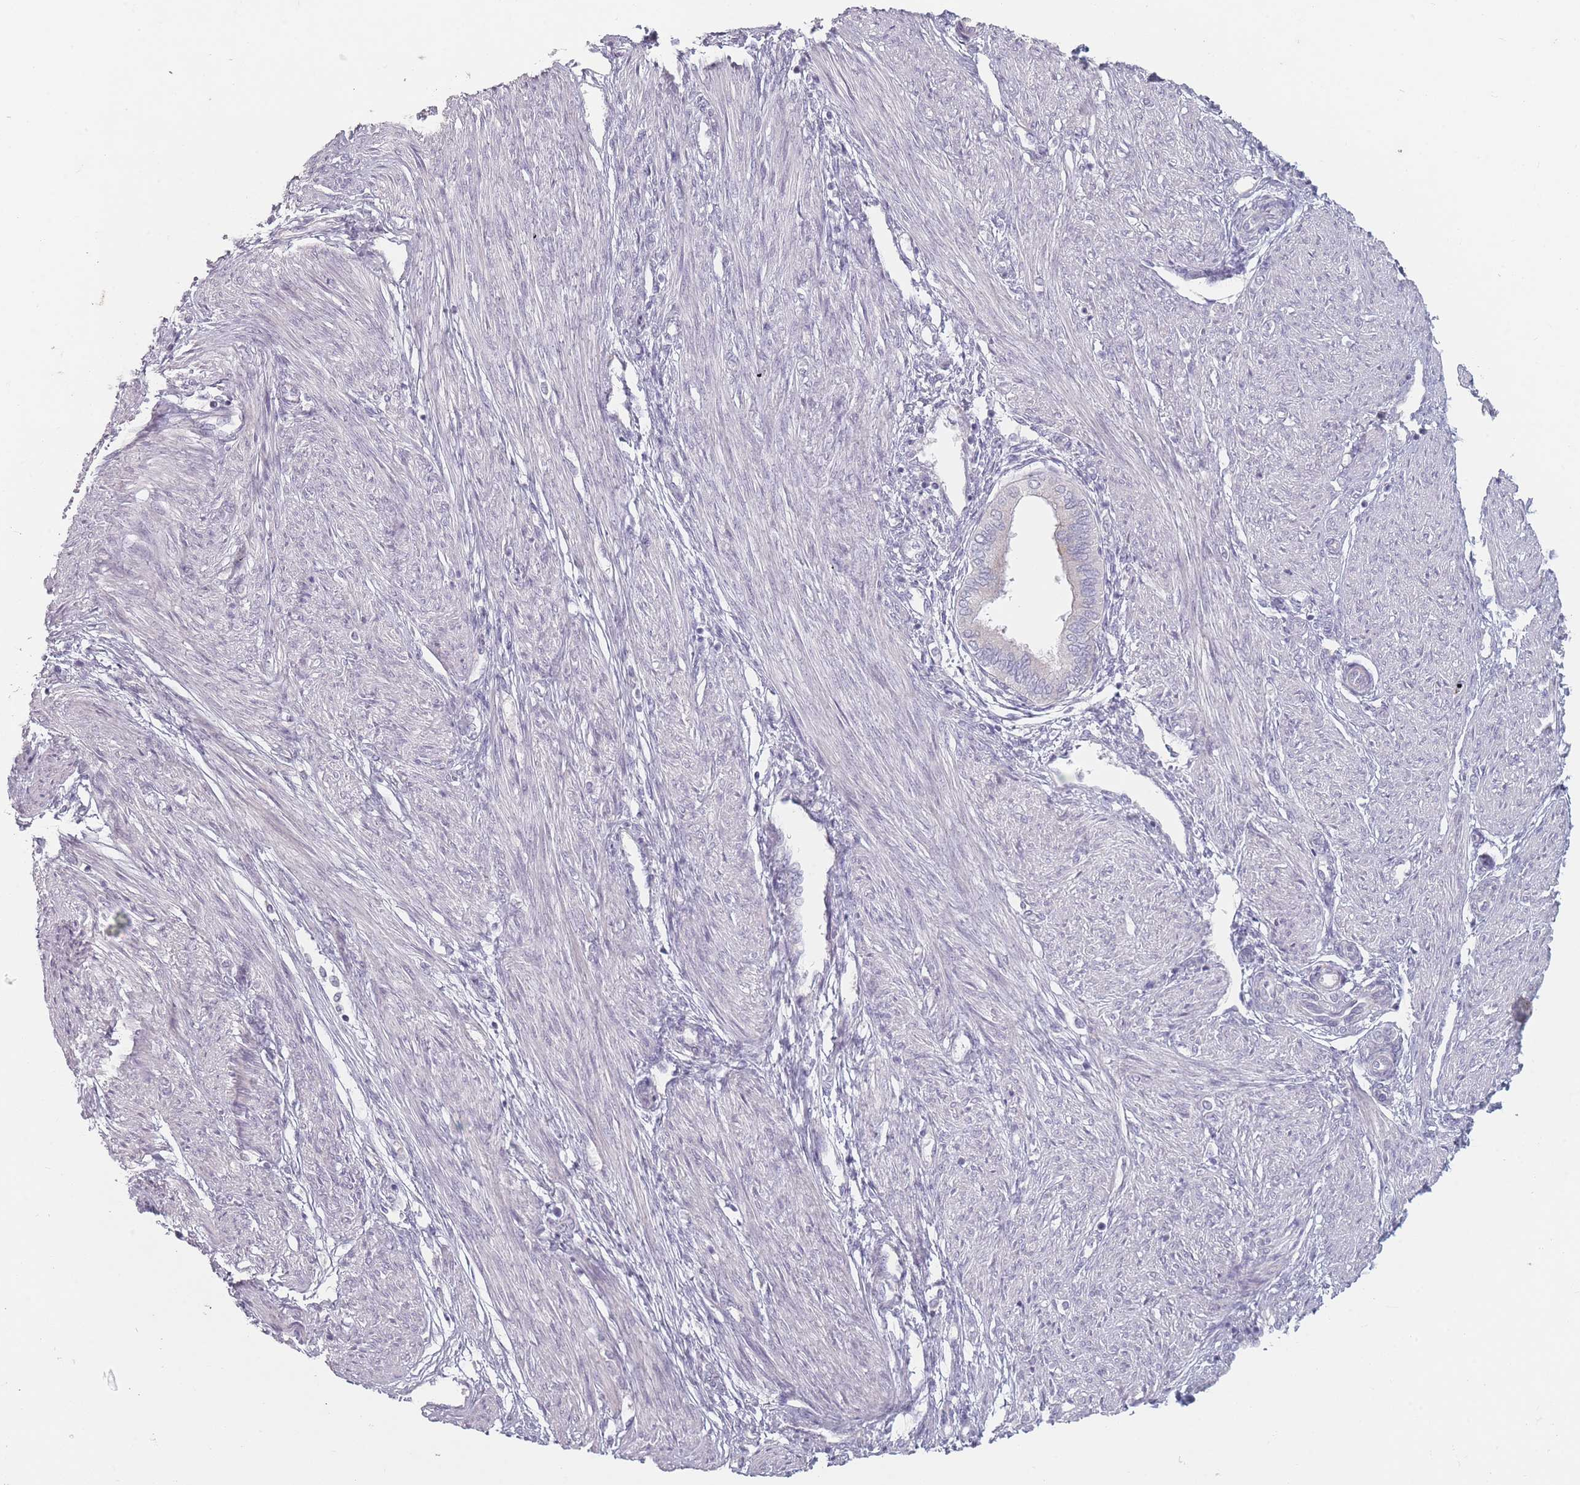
{"staining": {"intensity": "negative", "quantity": "none", "location": "none"}, "tissue": "endometrium", "cell_type": "Cells in endometrial stroma", "image_type": "normal", "snomed": [{"axis": "morphology", "description": "Normal tissue, NOS"}, {"axis": "topography", "description": "Endometrium"}], "caption": "Immunohistochemical staining of benign endometrium exhibits no significant expression in cells in endometrial stroma. Nuclei are stained in blue.", "gene": "RASL10B", "patient": {"sex": "female", "age": 53}}